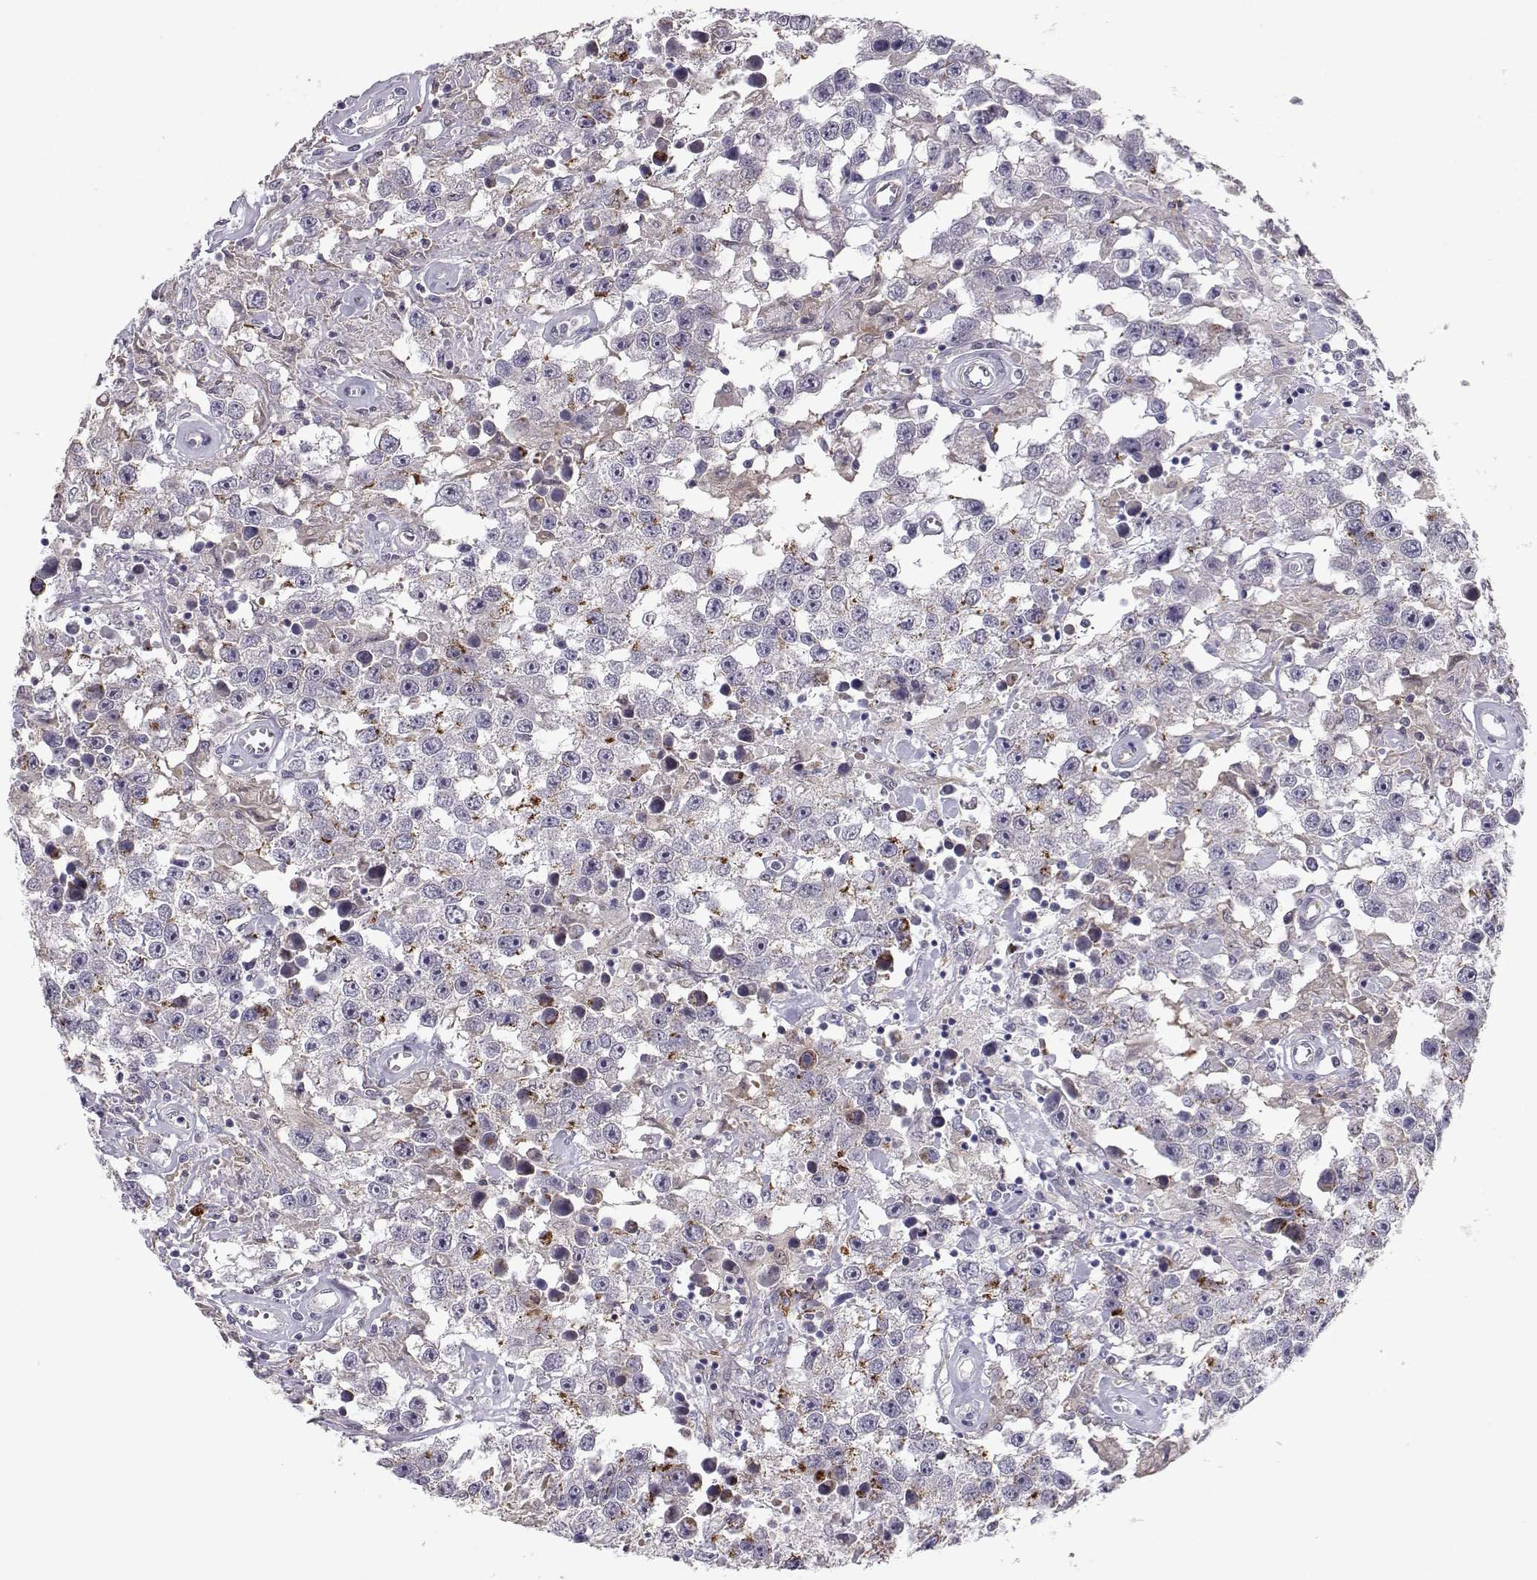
{"staining": {"intensity": "strong", "quantity": "<25%", "location": "cytoplasmic/membranous"}, "tissue": "testis cancer", "cell_type": "Tumor cells", "image_type": "cancer", "snomed": [{"axis": "morphology", "description": "Seminoma, NOS"}, {"axis": "topography", "description": "Testis"}], "caption": "Protein analysis of testis cancer (seminoma) tissue displays strong cytoplasmic/membranous staining in approximately <25% of tumor cells.", "gene": "NPVF", "patient": {"sex": "male", "age": 43}}